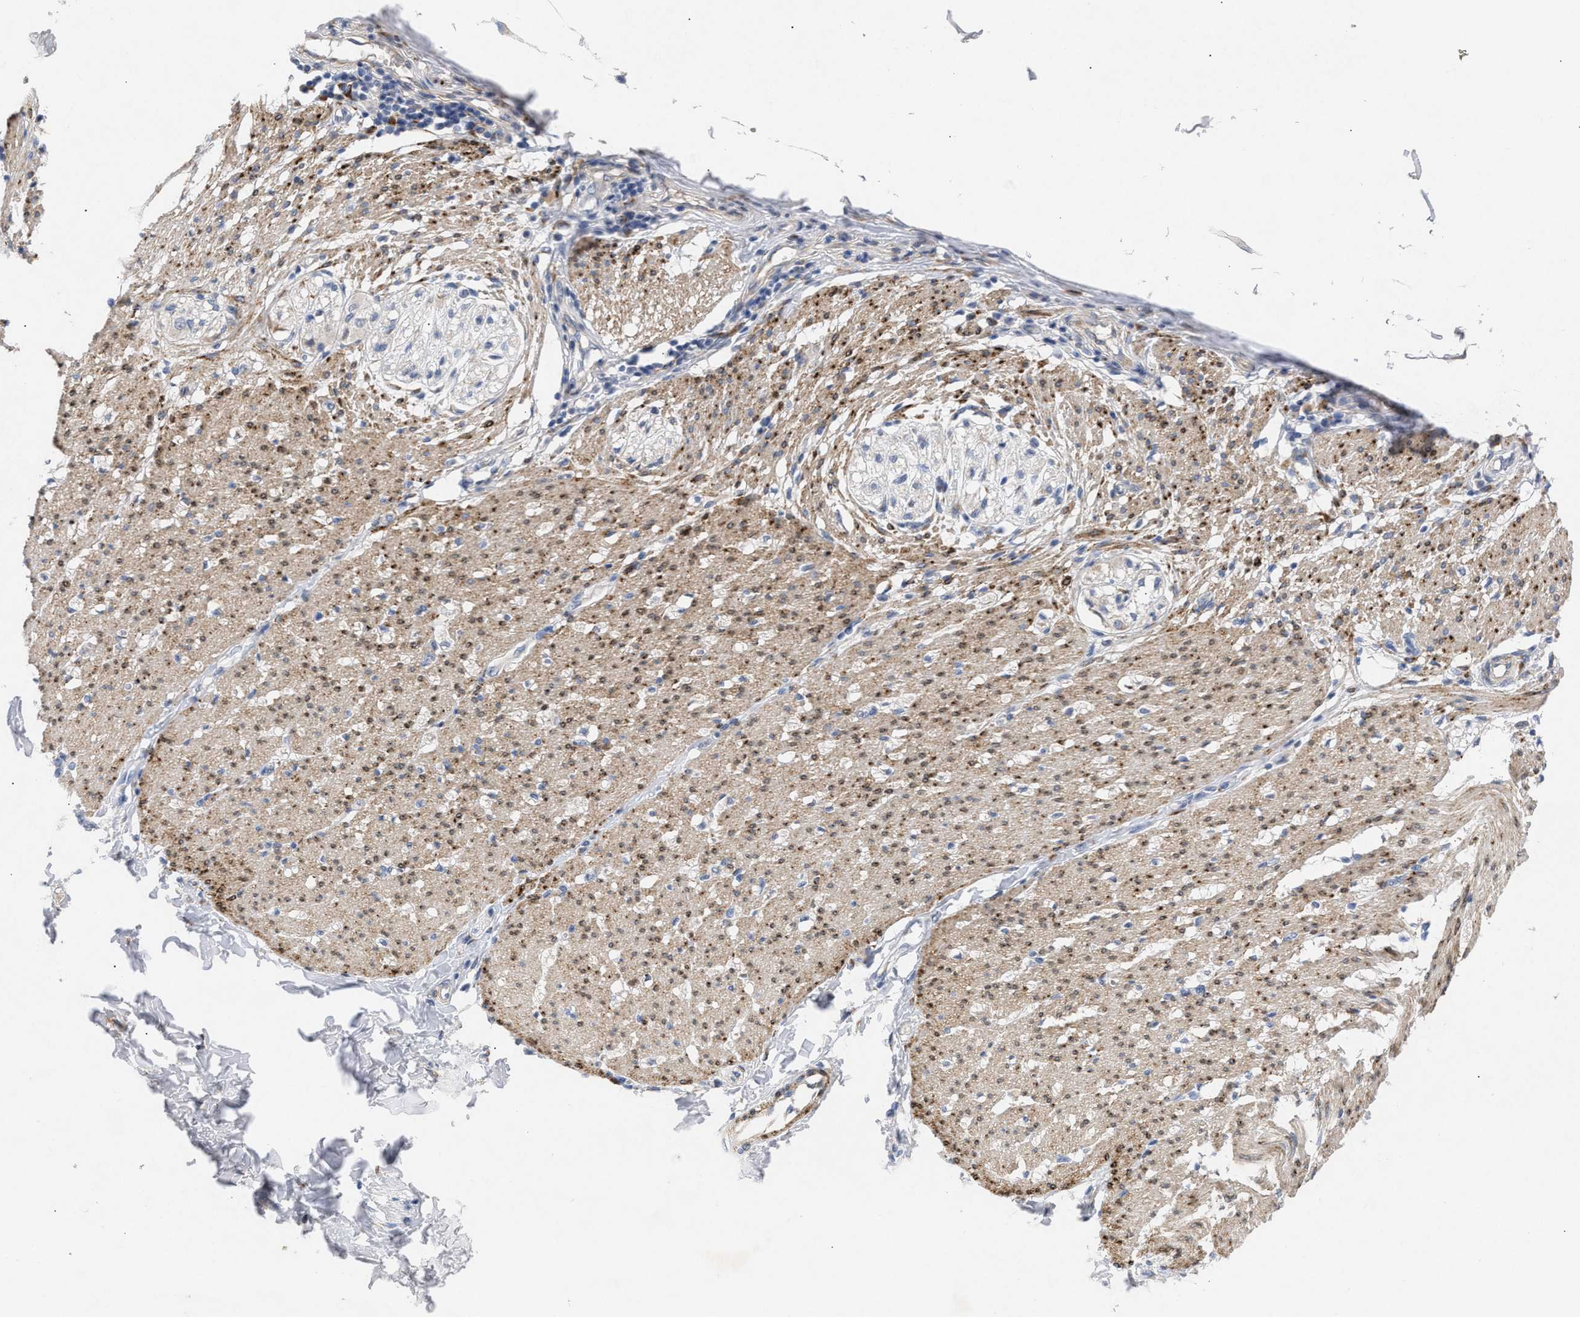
{"staining": {"intensity": "moderate", "quantity": ">75%", "location": "cytoplasmic/membranous"}, "tissue": "smooth muscle", "cell_type": "Smooth muscle cells", "image_type": "normal", "snomed": [{"axis": "morphology", "description": "Normal tissue, NOS"}, {"axis": "morphology", "description": "Adenocarcinoma, NOS"}, {"axis": "topography", "description": "Colon"}, {"axis": "topography", "description": "Peripheral nerve tissue"}], "caption": "Protein expression by IHC shows moderate cytoplasmic/membranous expression in about >75% of smooth muscle cells in normal smooth muscle.", "gene": "SELENOM", "patient": {"sex": "male", "age": 14}}